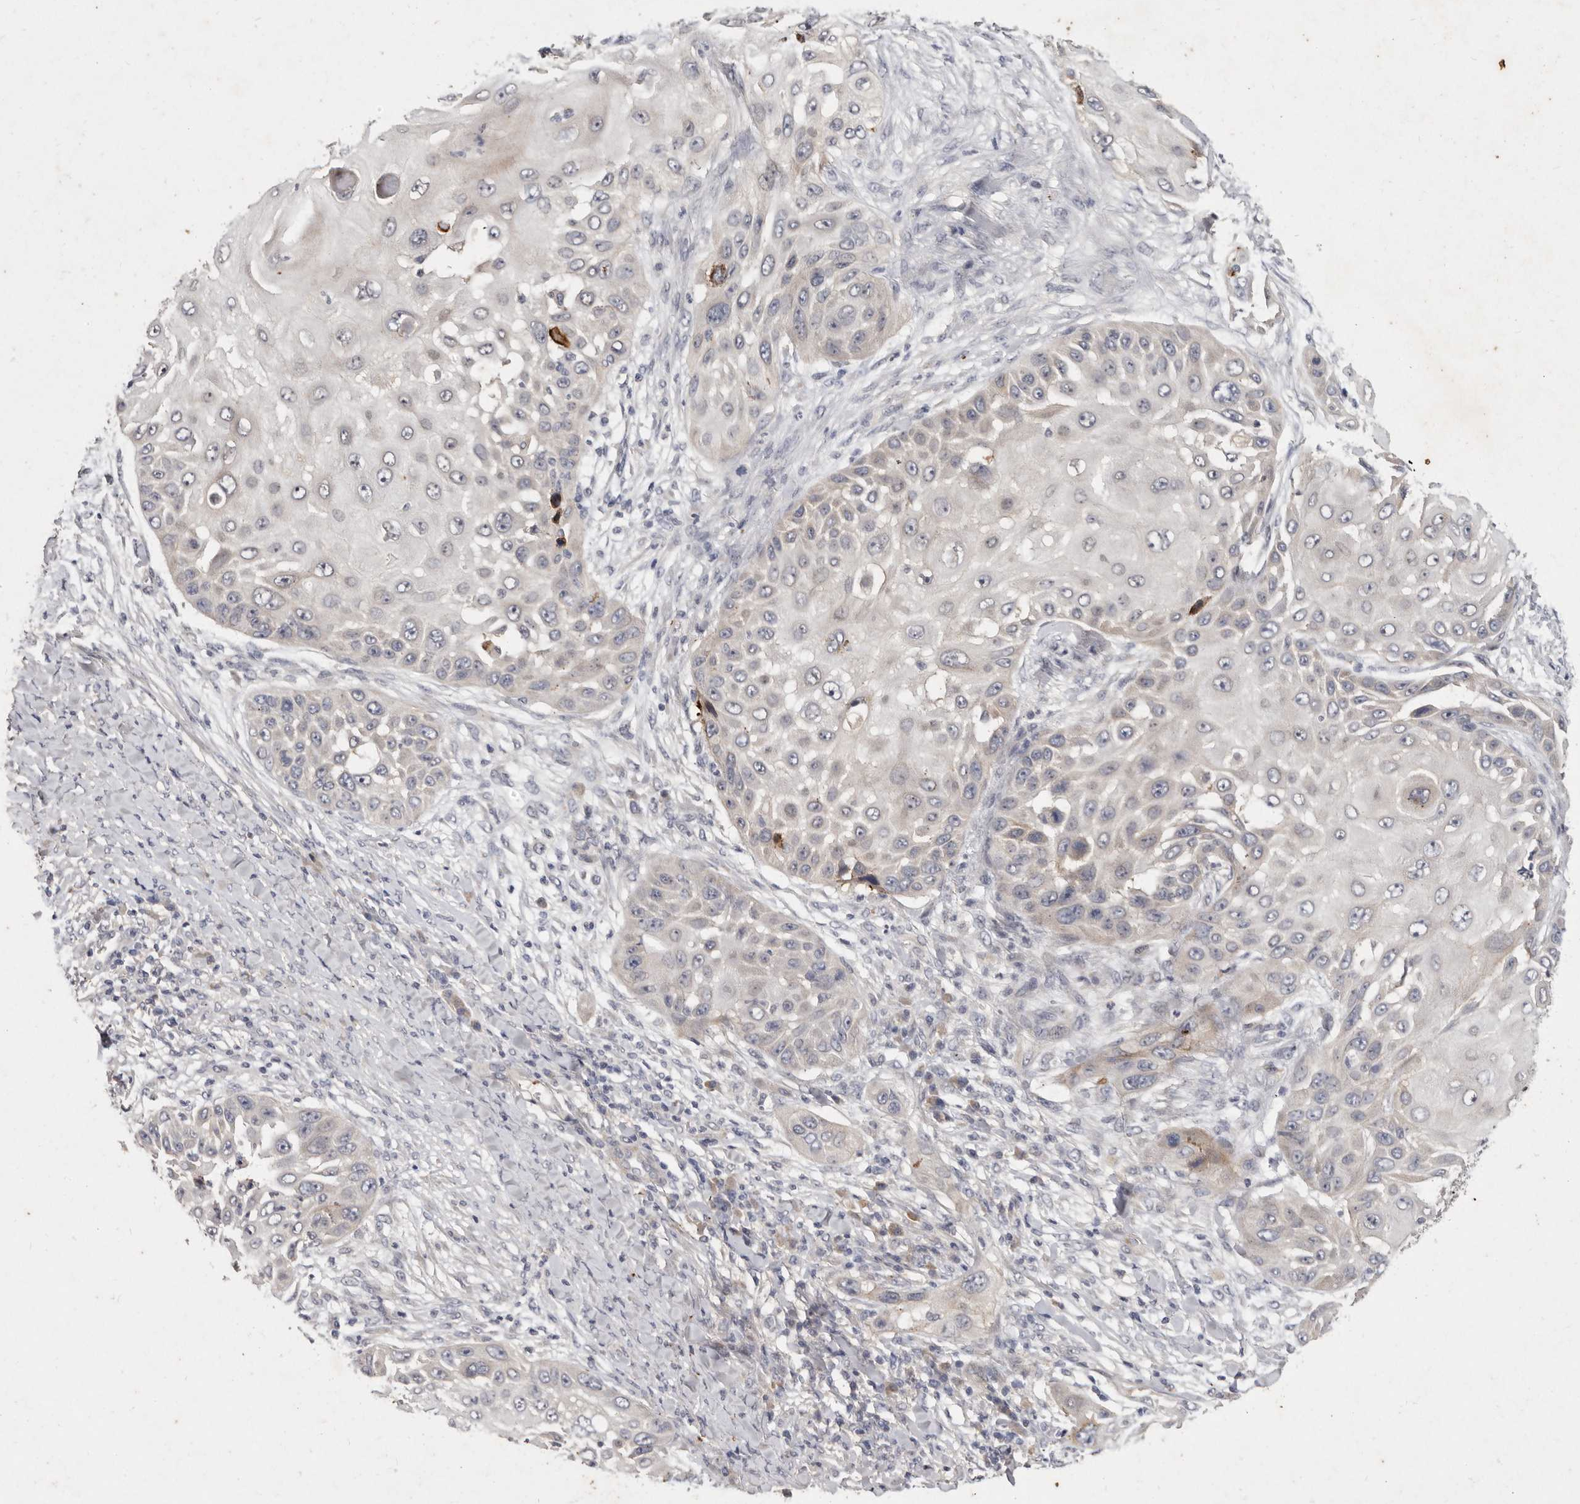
{"staining": {"intensity": "negative", "quantity": "none", "location": "none"}, "tissue": "skin cancer", "cell_type": "Tumor cells", "image_type": "cancer", "snomed": [{"axis": "morphology", "description": "Squamous cell carcinoma, NOS"}, {"axis": "topography", "description": "Skin"}], "caption": "The immunohistochemistry (IHC) histopathology image has no significant expression in tumor cells of squamous cell carcinoma (skin) tissue.", "gene": "SLC22A1", "patient": {"sex": "female", "age": 44}}